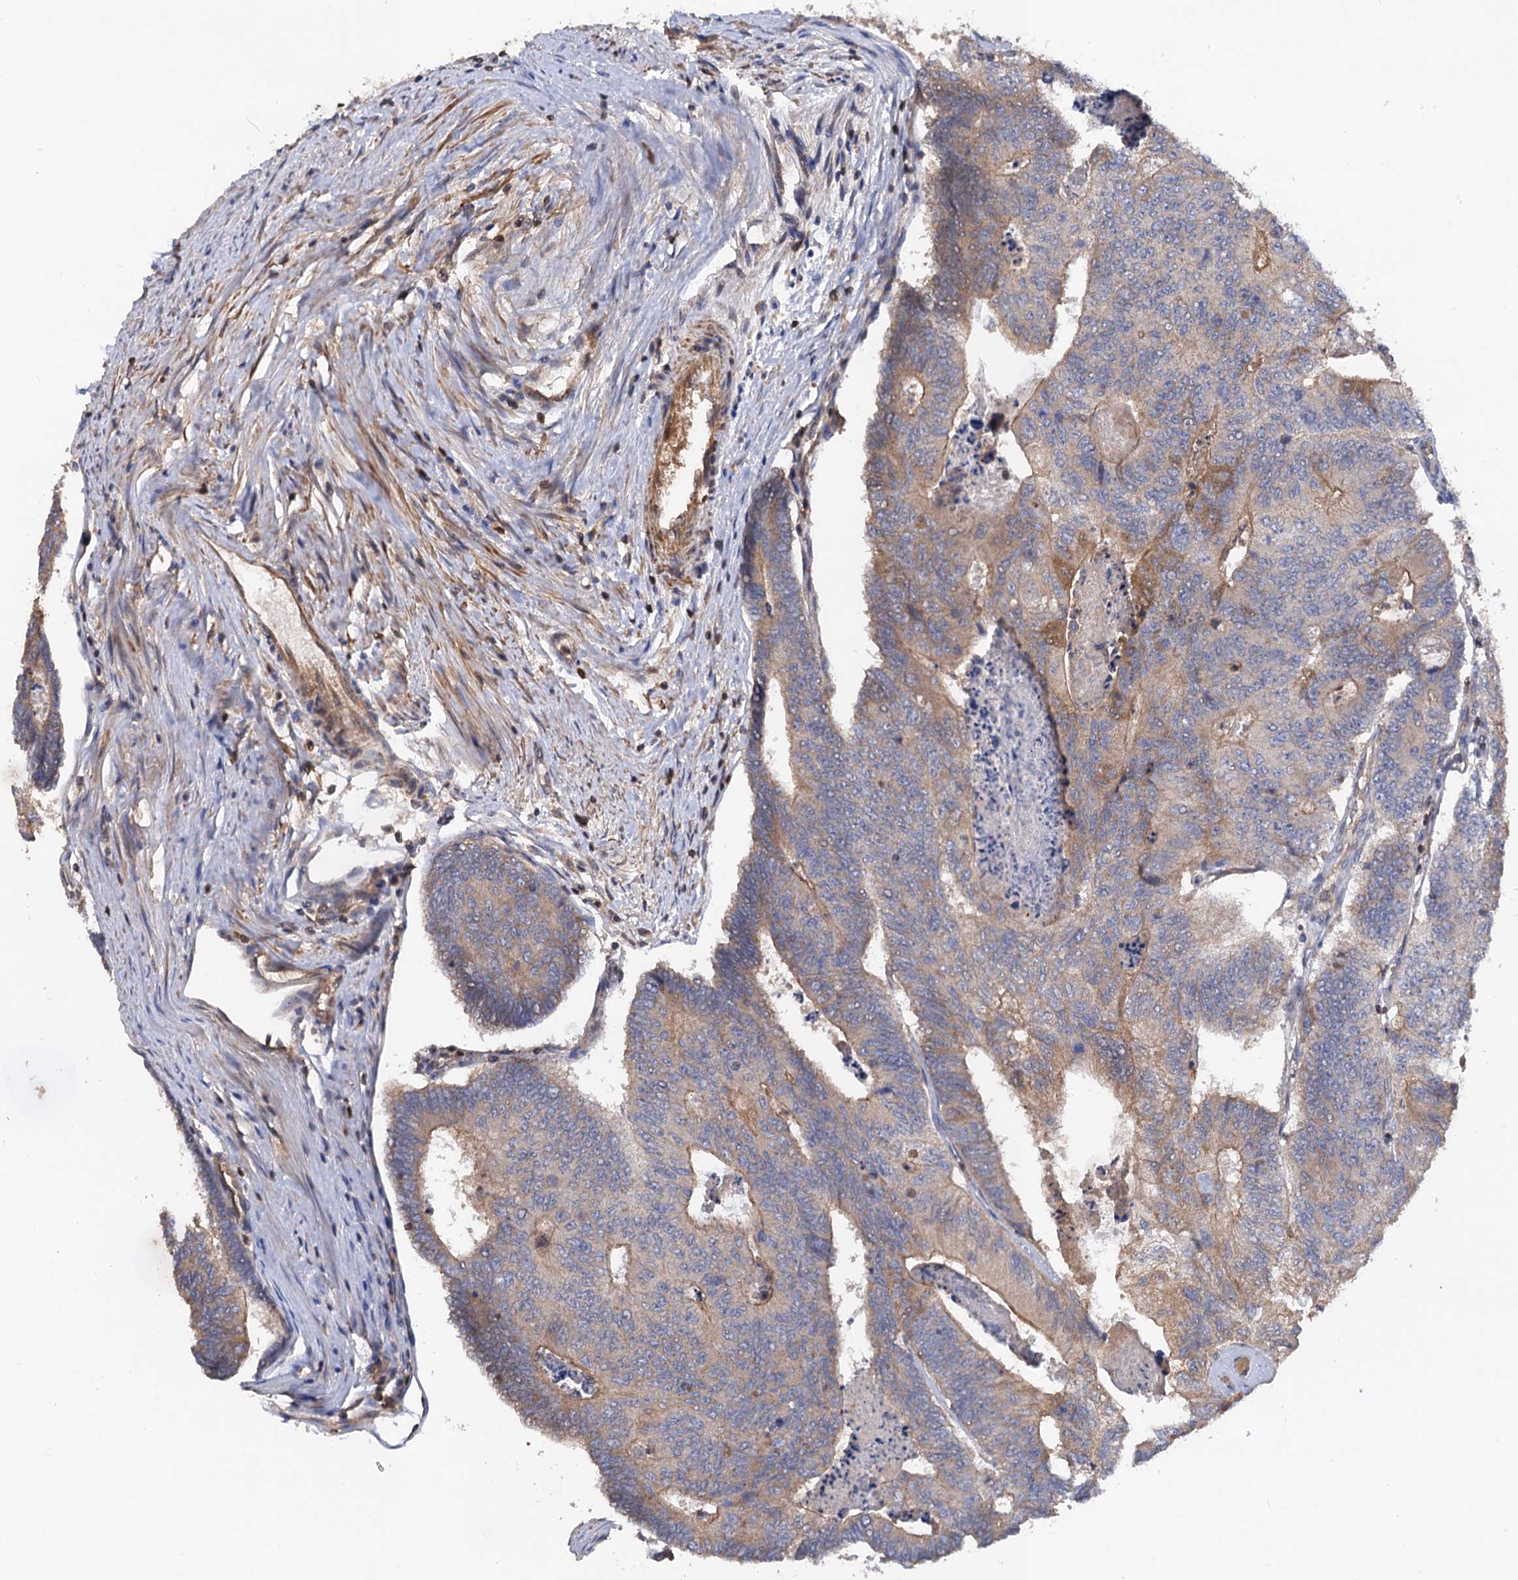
{"staining": {"intensity": "weak", "quantity": "25%-75%", "location": "cytoplasmic/membranous"}, "tissue": "colorectal cancer", "cell_type": "Tumor cells", "image_type": "cancer", "snomed": [{"axis": "morphology", "description": "Adenocarcinoma, NOS"}, {"axis": "topography", "description": "Colon"}], "caption": "A brown stain labels weak cytoplasmic/membranous staining of a protein in adenocarcinoma (colorectal) tumor cells.", "gene": "DGKA", "patient": {"sex": "female", "age": 67}}